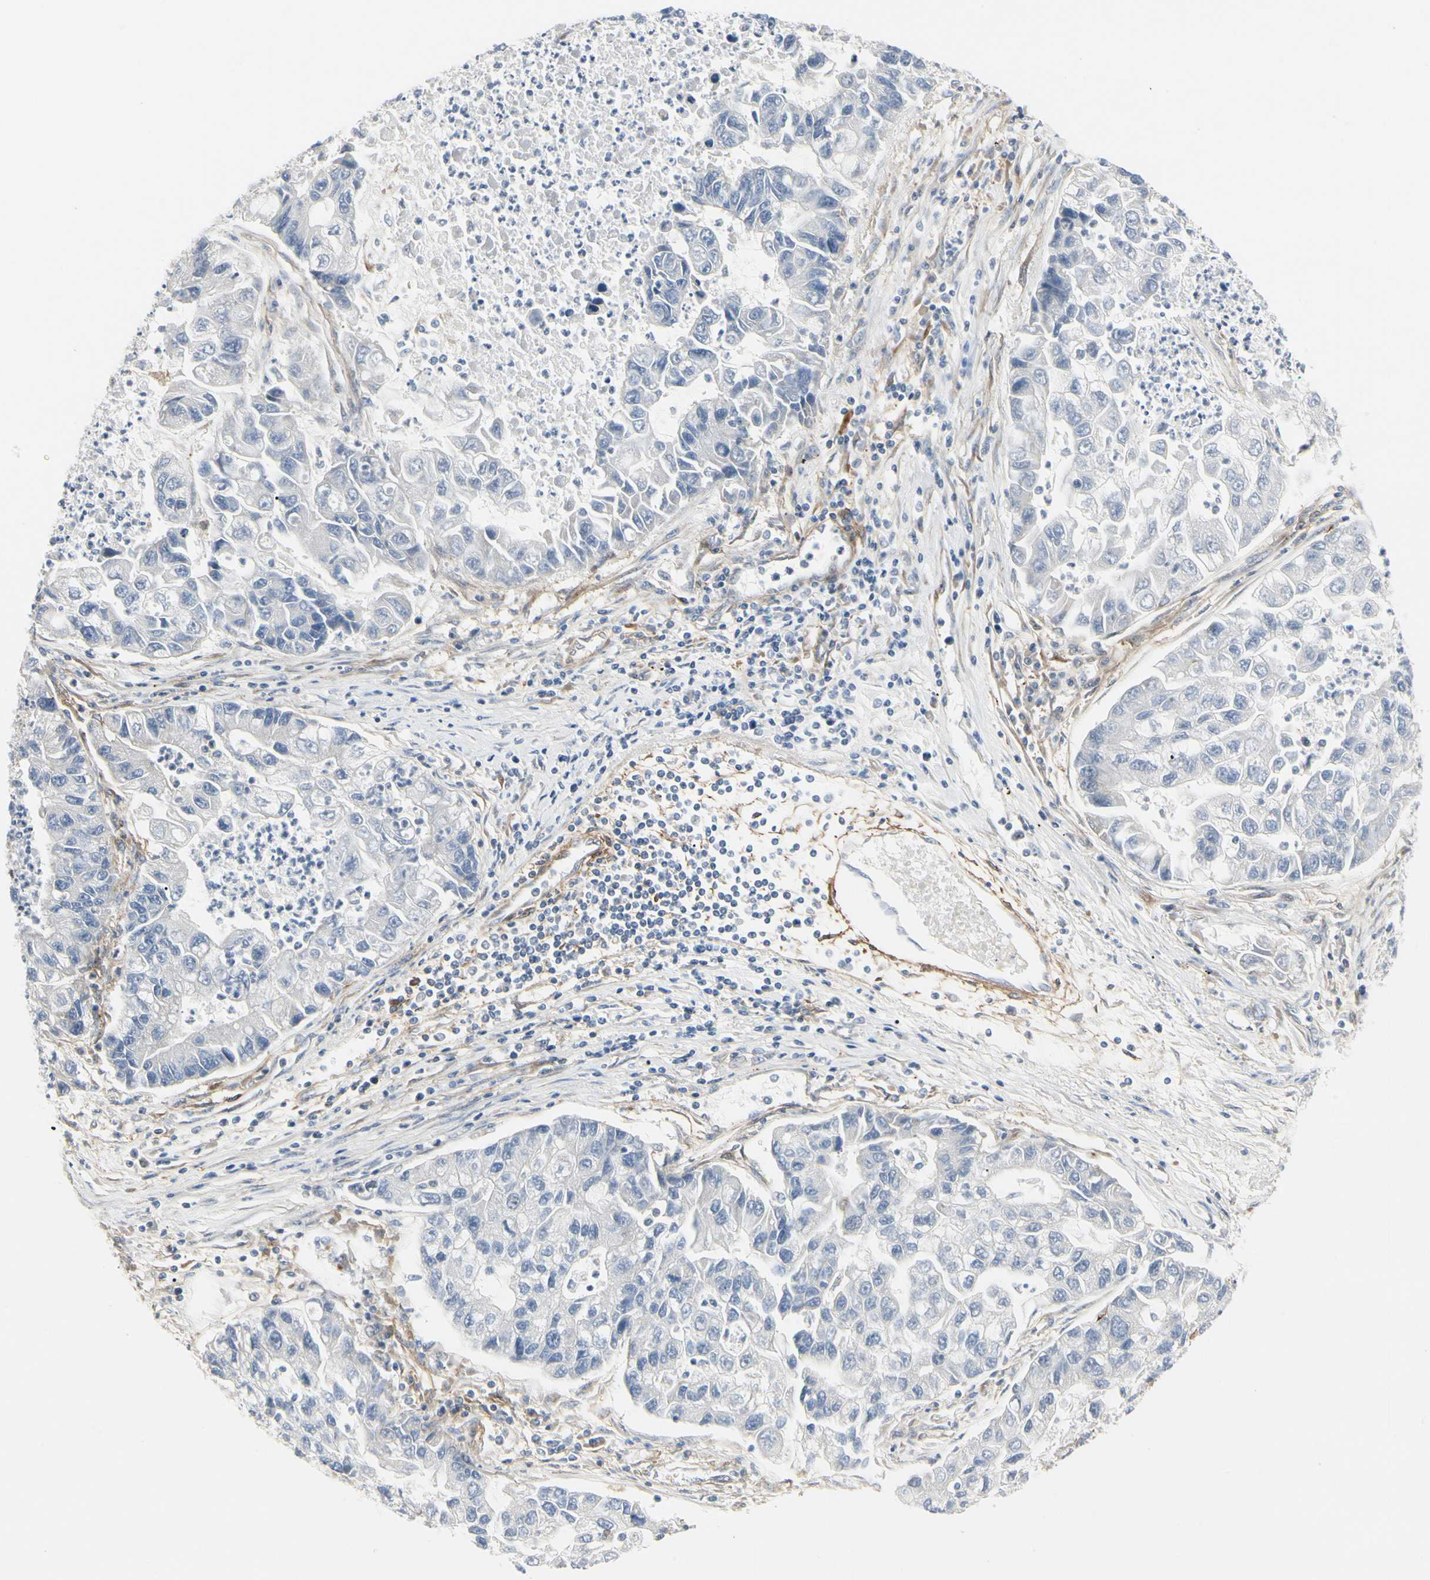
{"staining": {"intensity": "negative", "quantity": "none", "location": "none"}, "tissue": "lung cancer", "cell_type": "Tumor cells", "image_type": "cancer", "snomed": [{"axis": "morphology", "description": "Adenocarcinoma, NOS"}, {"axis": "topography", "description": "Lung"}], "caption": "The photomicrograph exhibits no significant staining in tumor cells of lung cancer (adenocarcinoma). (DAB immunohistochemistry (IHC), high magnification).", "gene": "GGT5", "patient": {"sex": "female", "age": 51}}